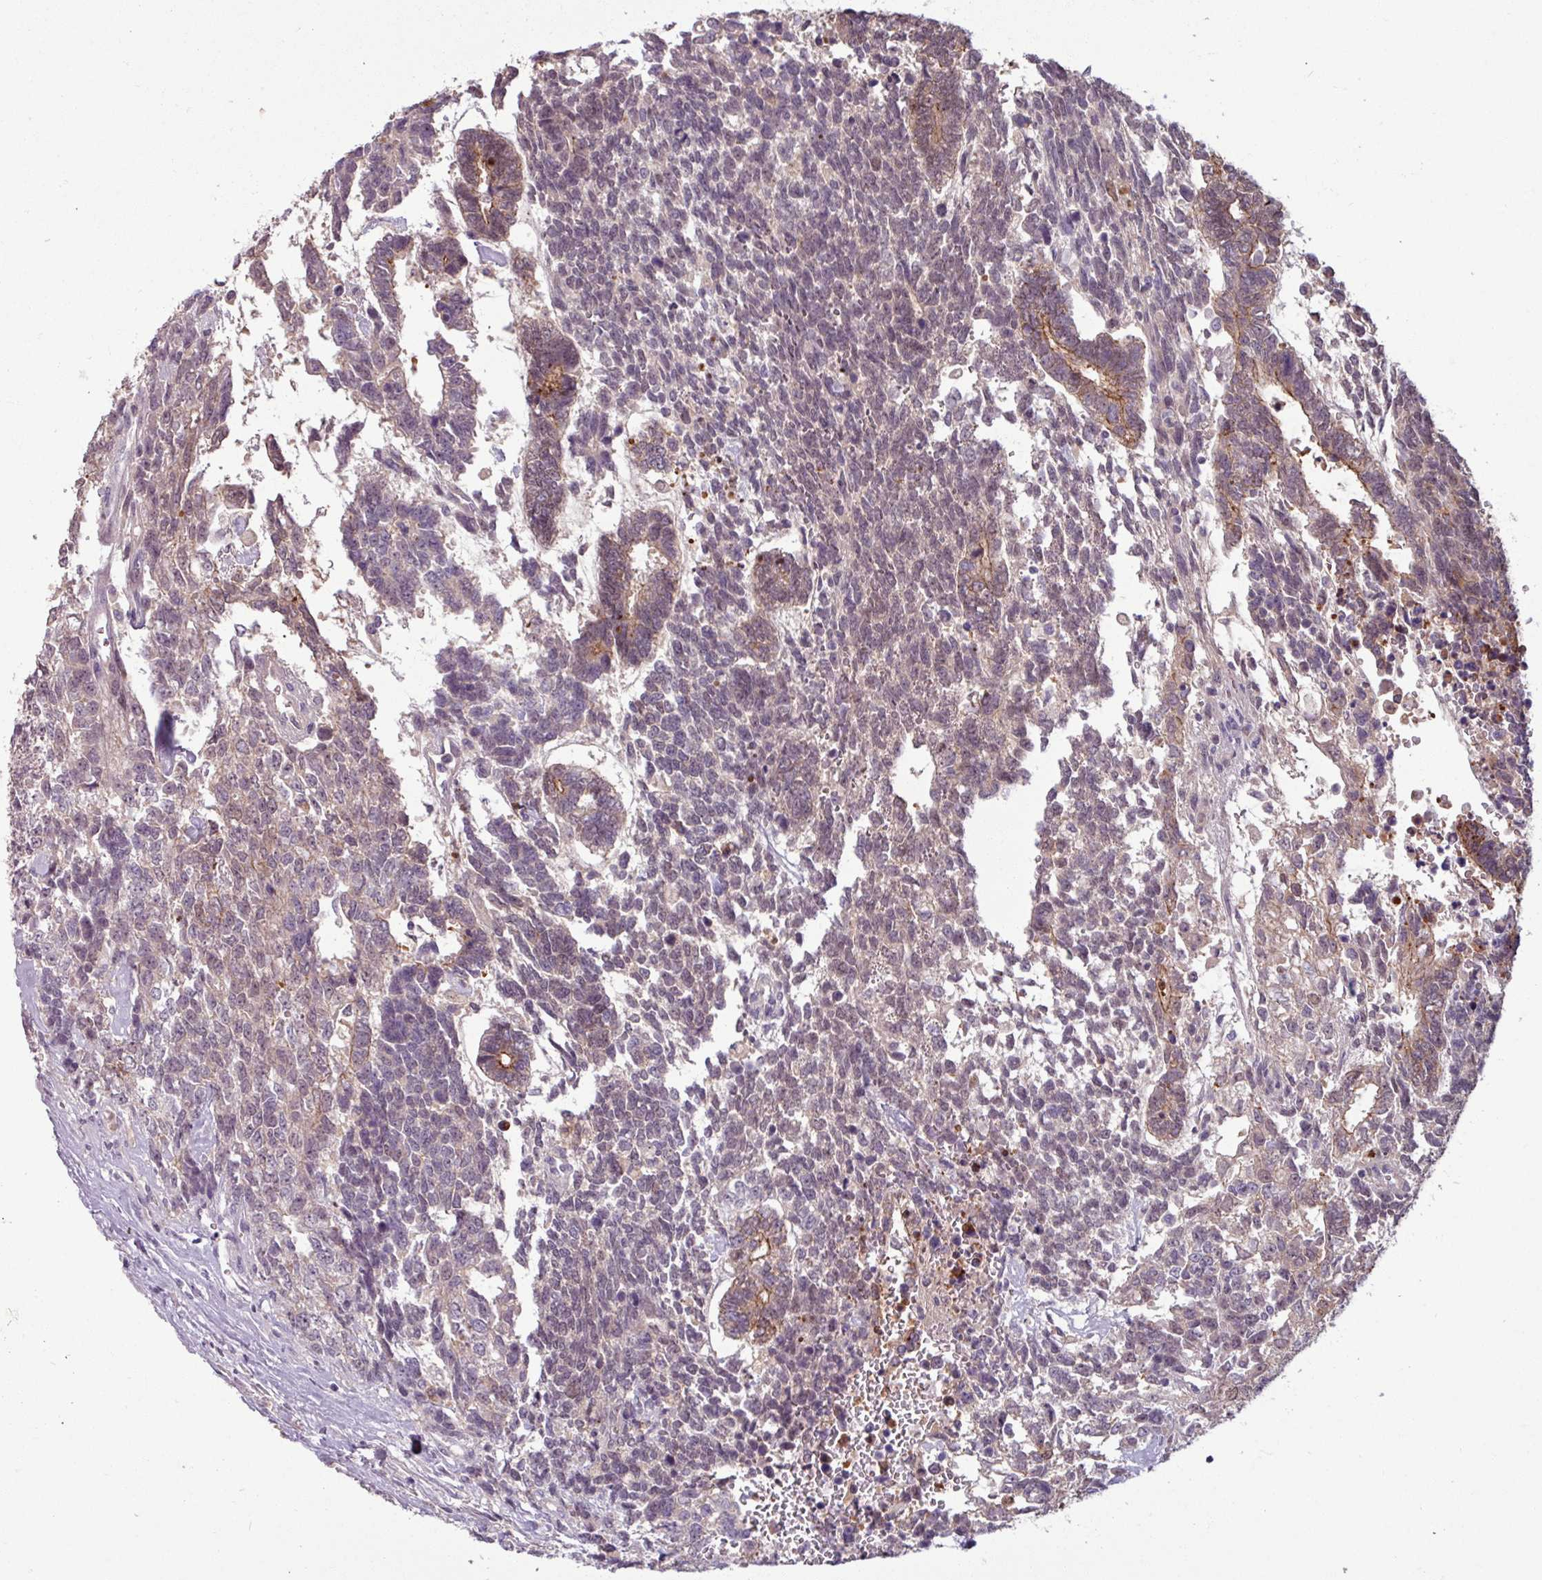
{"staining": {"intensity": "moderate", "quantity": "25%-75%", "location": "cytoplasmic/membranous"}, "tissue": "testis cancer", "cell_type": "Tumor cells", "image_type": "cancer", "snomed": [{"axis": "morphology", "description": "Carcinoma, Embryonal, NOS"}, {"axis": "topography", "description": "Testis"}], "caption": "Embryonal carcinoma (testis) was stained to show a protein in brown. There is medium levels of moderate cytoplasmic/membranous expression in about 25%-75% of tumor cells. (DAB = brown stain, brightfield microscopy at high magnification).", "gene": "PNMA6A", "patient": {"sex": "male", "age": 23}}